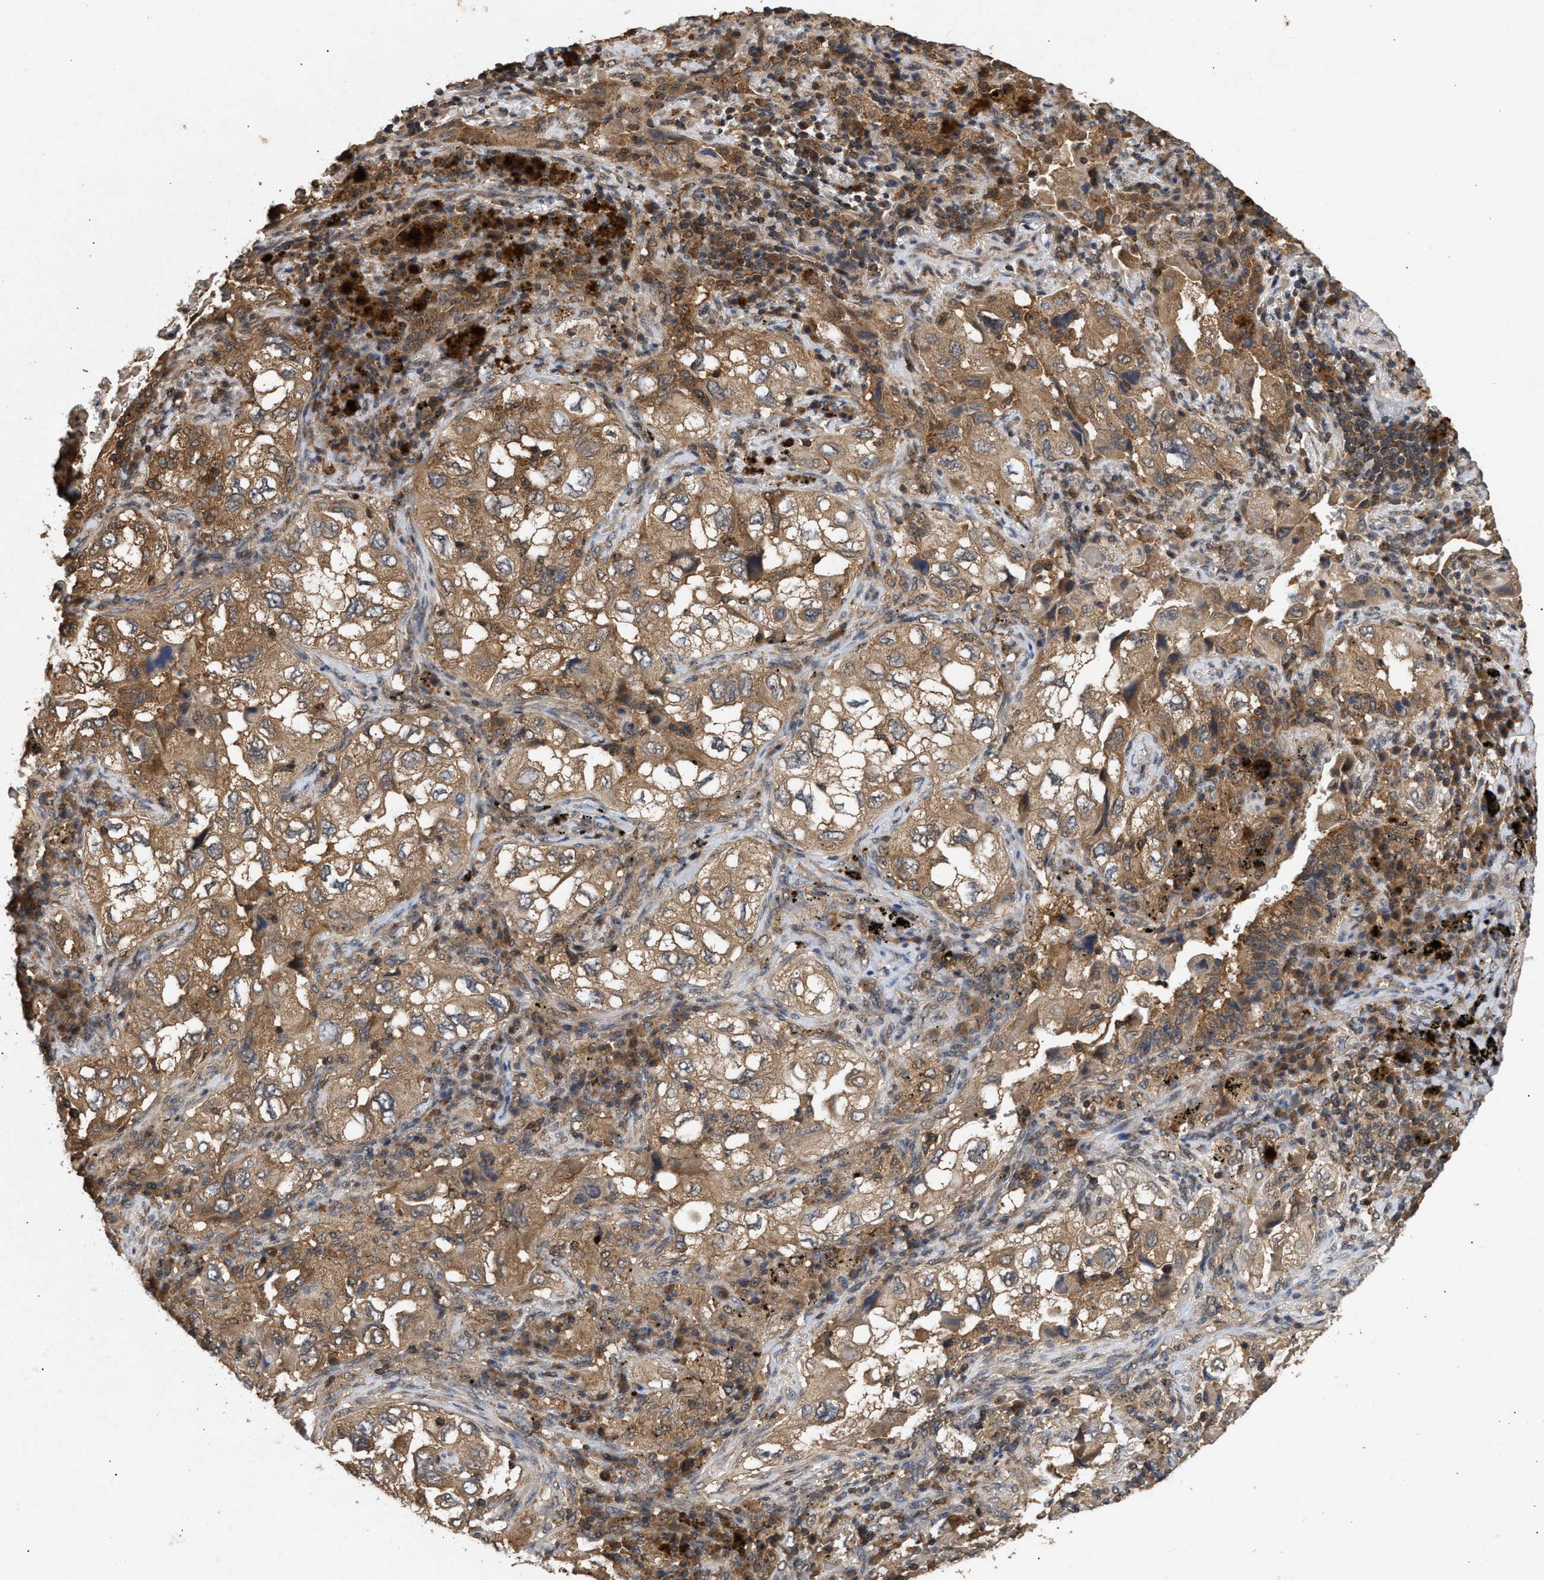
{"staining": {"intensity": "moderate", "quantity": ">75%", "location": "cytoplasmic/membranous"}, "tissue": "lung cancer", "cell_type": "Tumor cells", "image_type": "cancer", "snomed": [{"axis": "morphology", "description": "Adenocarcinoma, NOS"}, {"axis": "topography", "description": "Lung"}], "caption": "Immunohistochemistry staining of lung adenocarcinoma, which reveals medium levels of moderate cytoplasmic/membranous staining in approximately >75% of tumor cells indicating moderate cytoplasmic/membranous protein positivity. The staining was performed using DAB (brown) for protein detection and nuclei were counterstained in hematoxylin (blue).", "gene": "FITM1", "patient": {"sex": "male", "age": 64}}